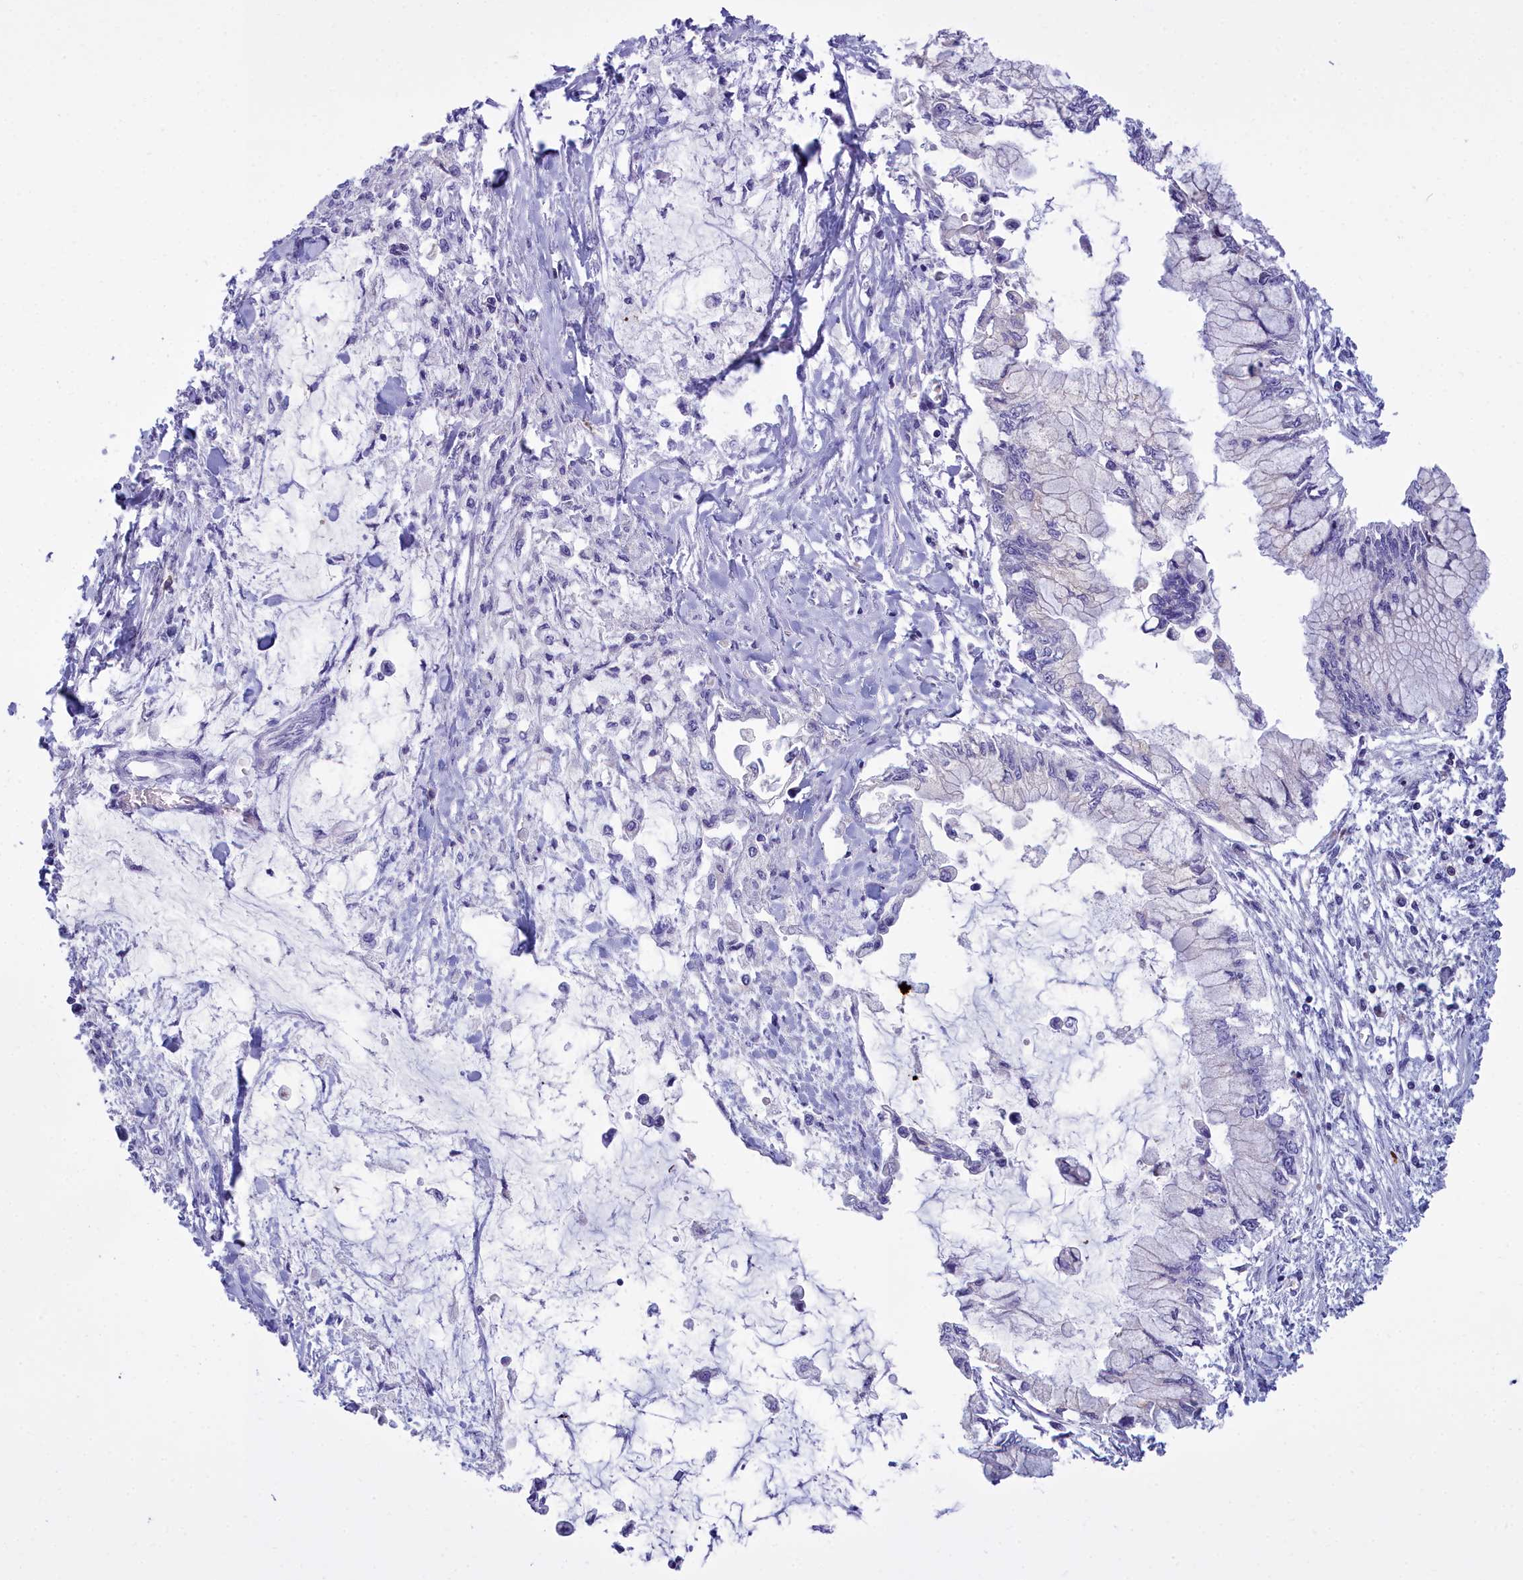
{"staining": {"intensity": "negative", "quantity": "none", "location": "none"}, "tissue": "pancreatic cancer", "cell_type": "Tumor cells", "image_type": "cancer", "snomed": [{"axis": "morphology", "description": "Adenocarcinoma, NOS"}, {"axis": "topography", "description": "Pancreas"}], "caption": "Immunohistochemical staining of human adenocarcinoma (pancreatic) exhibits no significant expression in tumor cells. (Immunohistochemistry (ihc), brightfield microscopy, high magnification).", "gene": "CD5", "patient": {"sex": "male", "age": 48}}